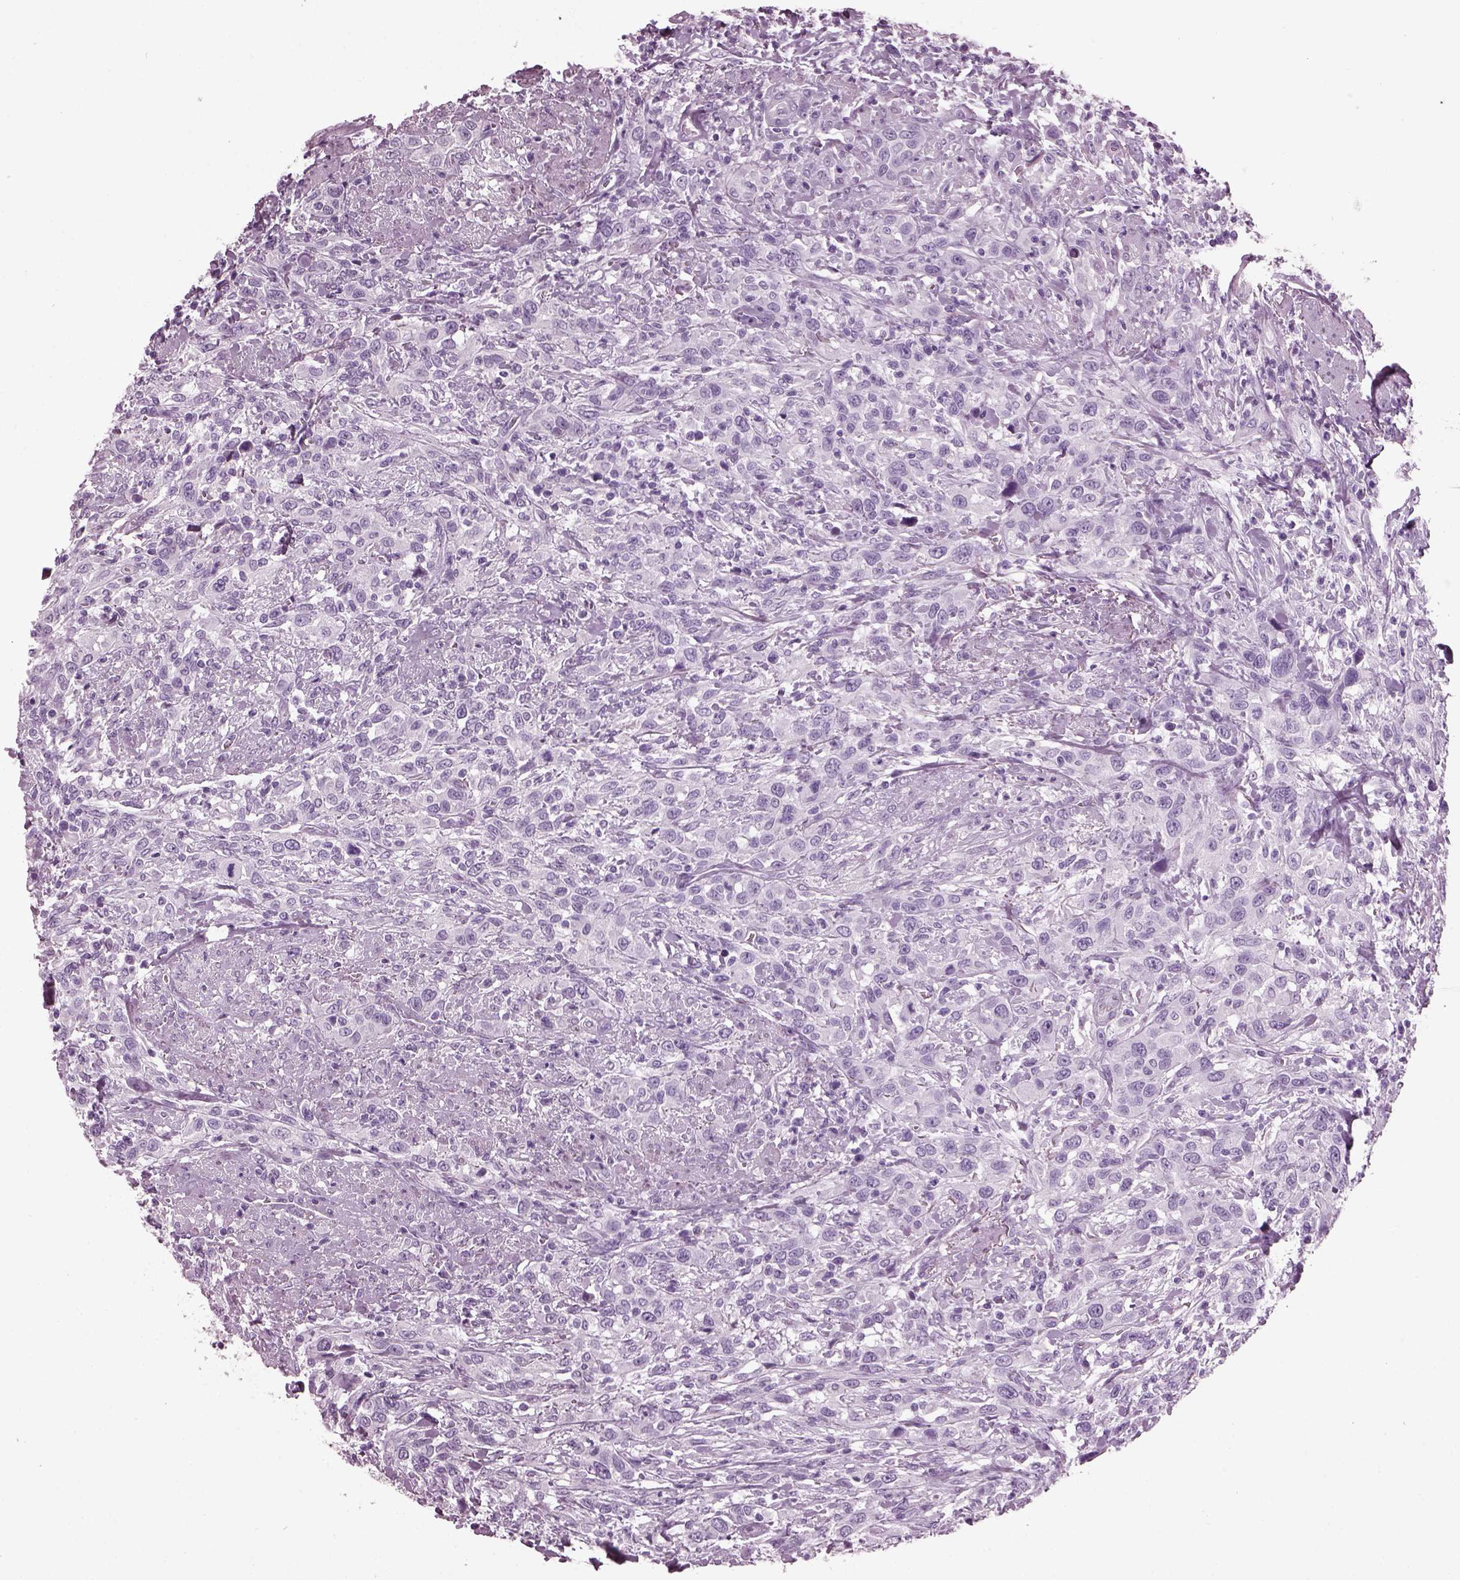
{"staining": {"intensity": "negative", "quantity": "none", "location": "none"}, "tissue": "urothelial cancer", "cell_type": "Tumor cells", "image_type": "cancer", "snomed": [{"axis": "morphology", "description": "Urothelial carcinoma, NOS"}, {"axis": "morphology", "description": "Urothelial carcinoma, High grade"}, {"axis": "topography", "description": "Urinary bladder"}], "caption": "This photomicrograph is of high-grade urothelial carcinoma stained with immunohistochemistry to label a protein in brown with the nuclei are counter-stained blue. There is no staining in tumor cells.", "gene": "KRTAP3-2", "patient": {"sex": "female", "age": 64}}